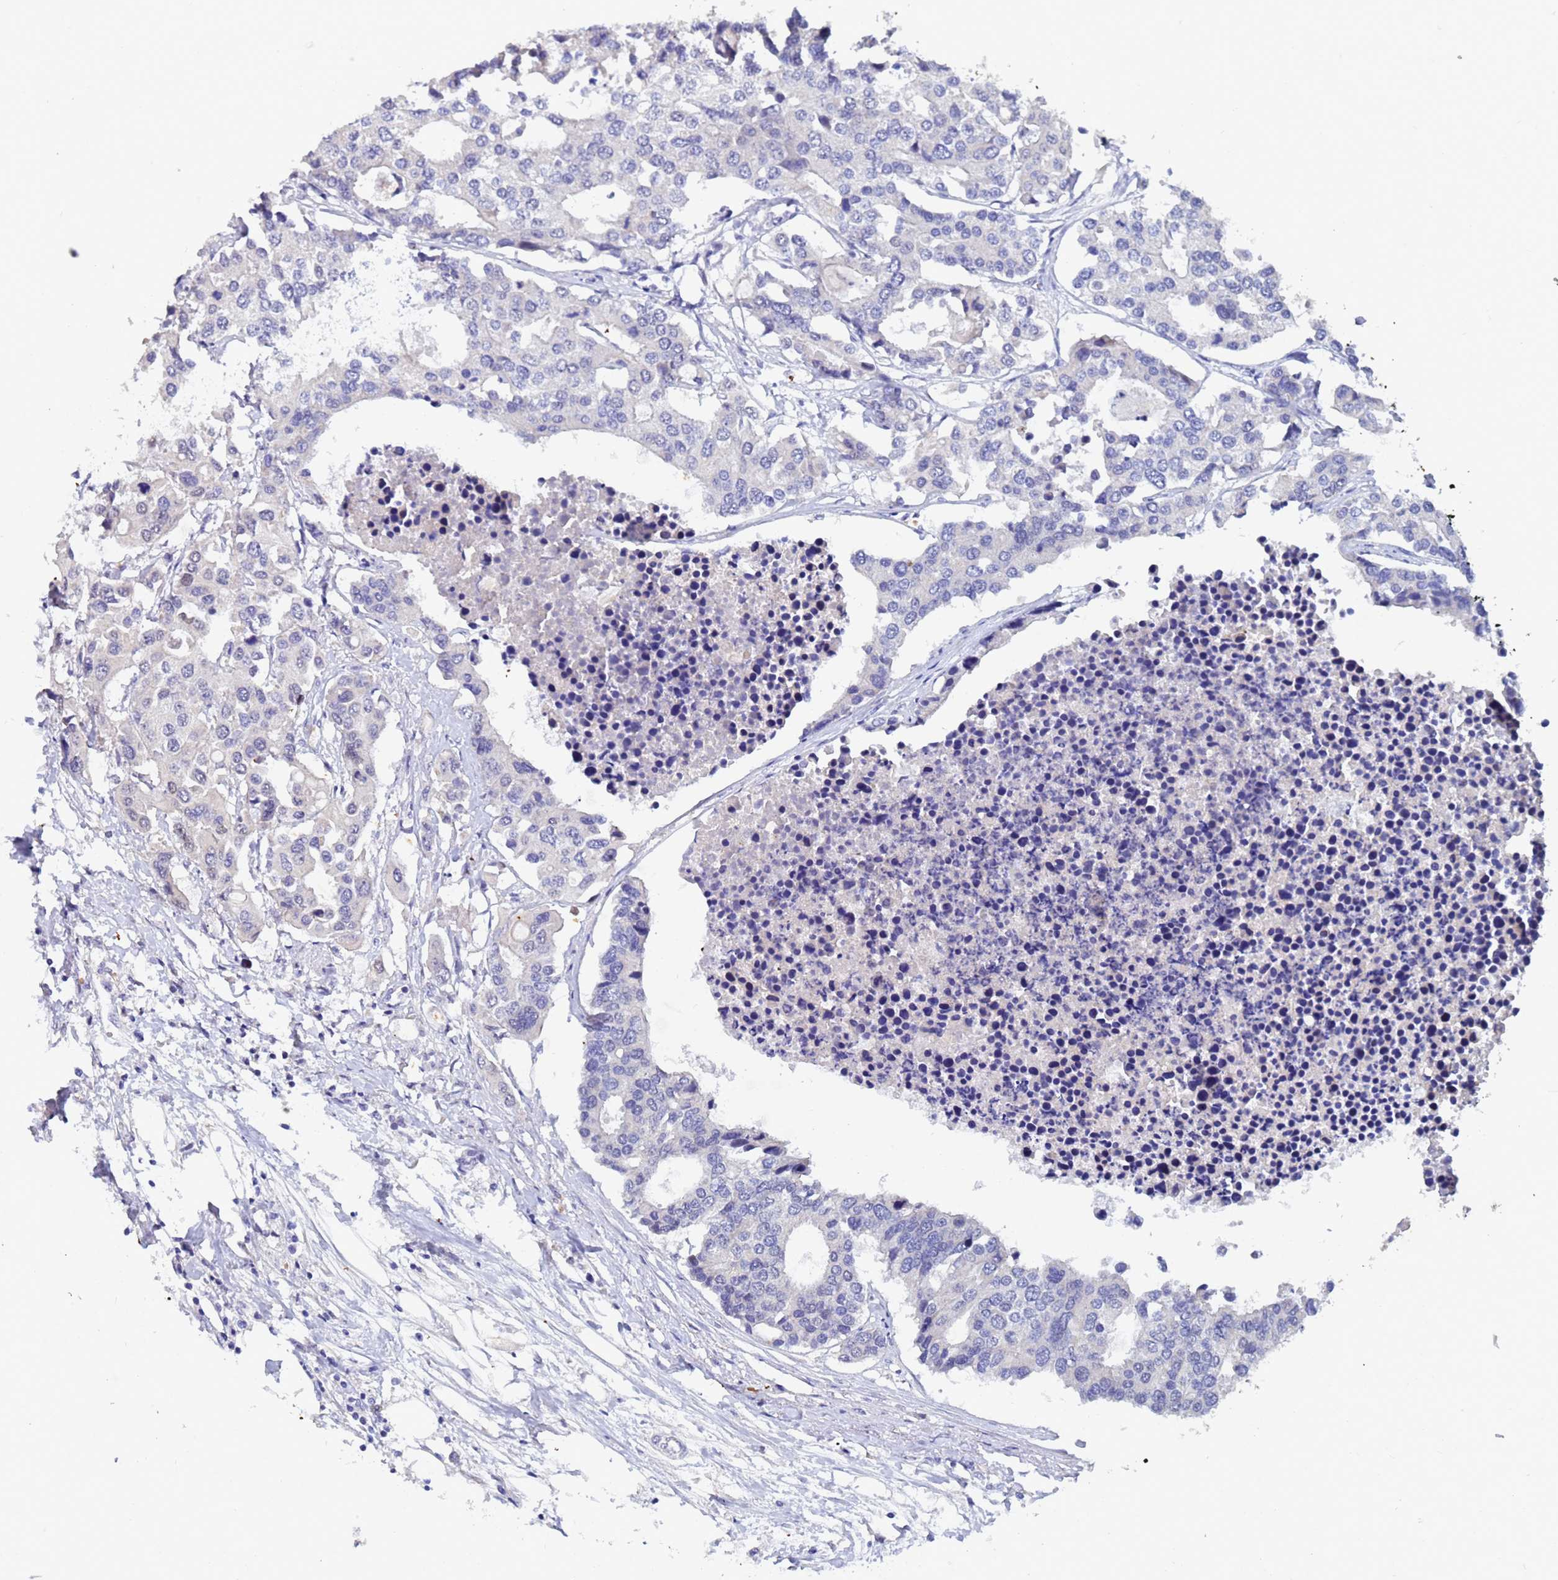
{"staining": {"intensity": "negative", "quantity": "none", "location": "none"}, "tissue": "colorectal cancer", "cell_type": "Tumor cells", "image_type": "cancer", "snomed": [{"axis": "morphology", "description": "Adenocarcinoma, NOS"}, {"axis": "topography", "description": "Colon"}], "caption": "Micrograph shows no significant protein expression in tumor cells of colorectal cancer.", "gene": "IHO1", "patient": {"sex": "male", "age": 77}}